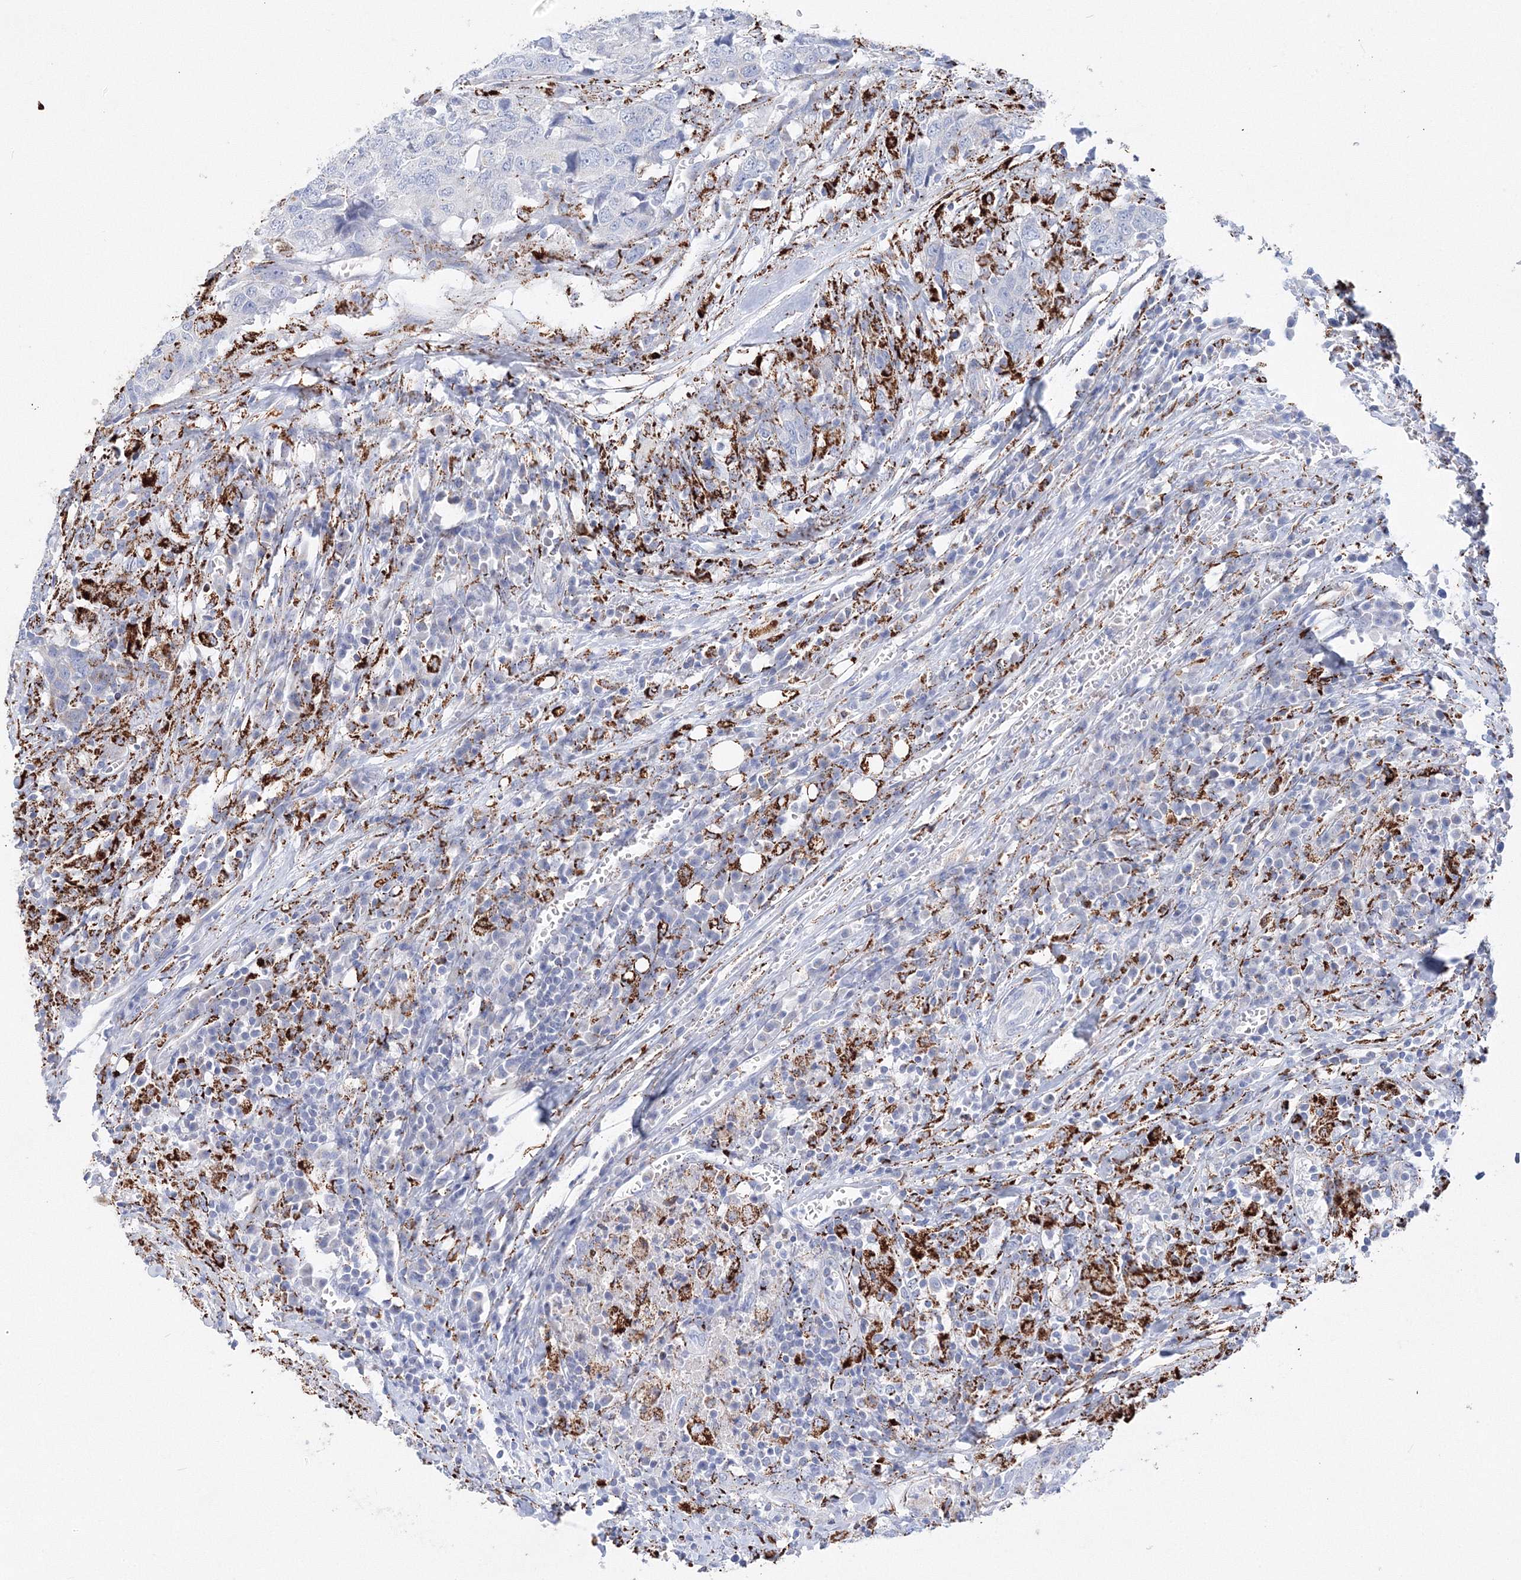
{"staining": {"intensity": "negative", "quantity": "none", "location": "none"}, "tissue": "head and neck cancer", "cell_type": "Tumor cells", "image_type": "cancer", "snomed": [{"axis": "morphology", "description": "Squamous cell carcinoma, NOS"}, {"axis": "topography", "description": "Head-Neck"}], "caption": "The image shows no staining of tumor cells in head and neck cancer (squamous cell carcinoma).", "gene": "MERTK", "patient": {"sex": "male", "age": 66}}